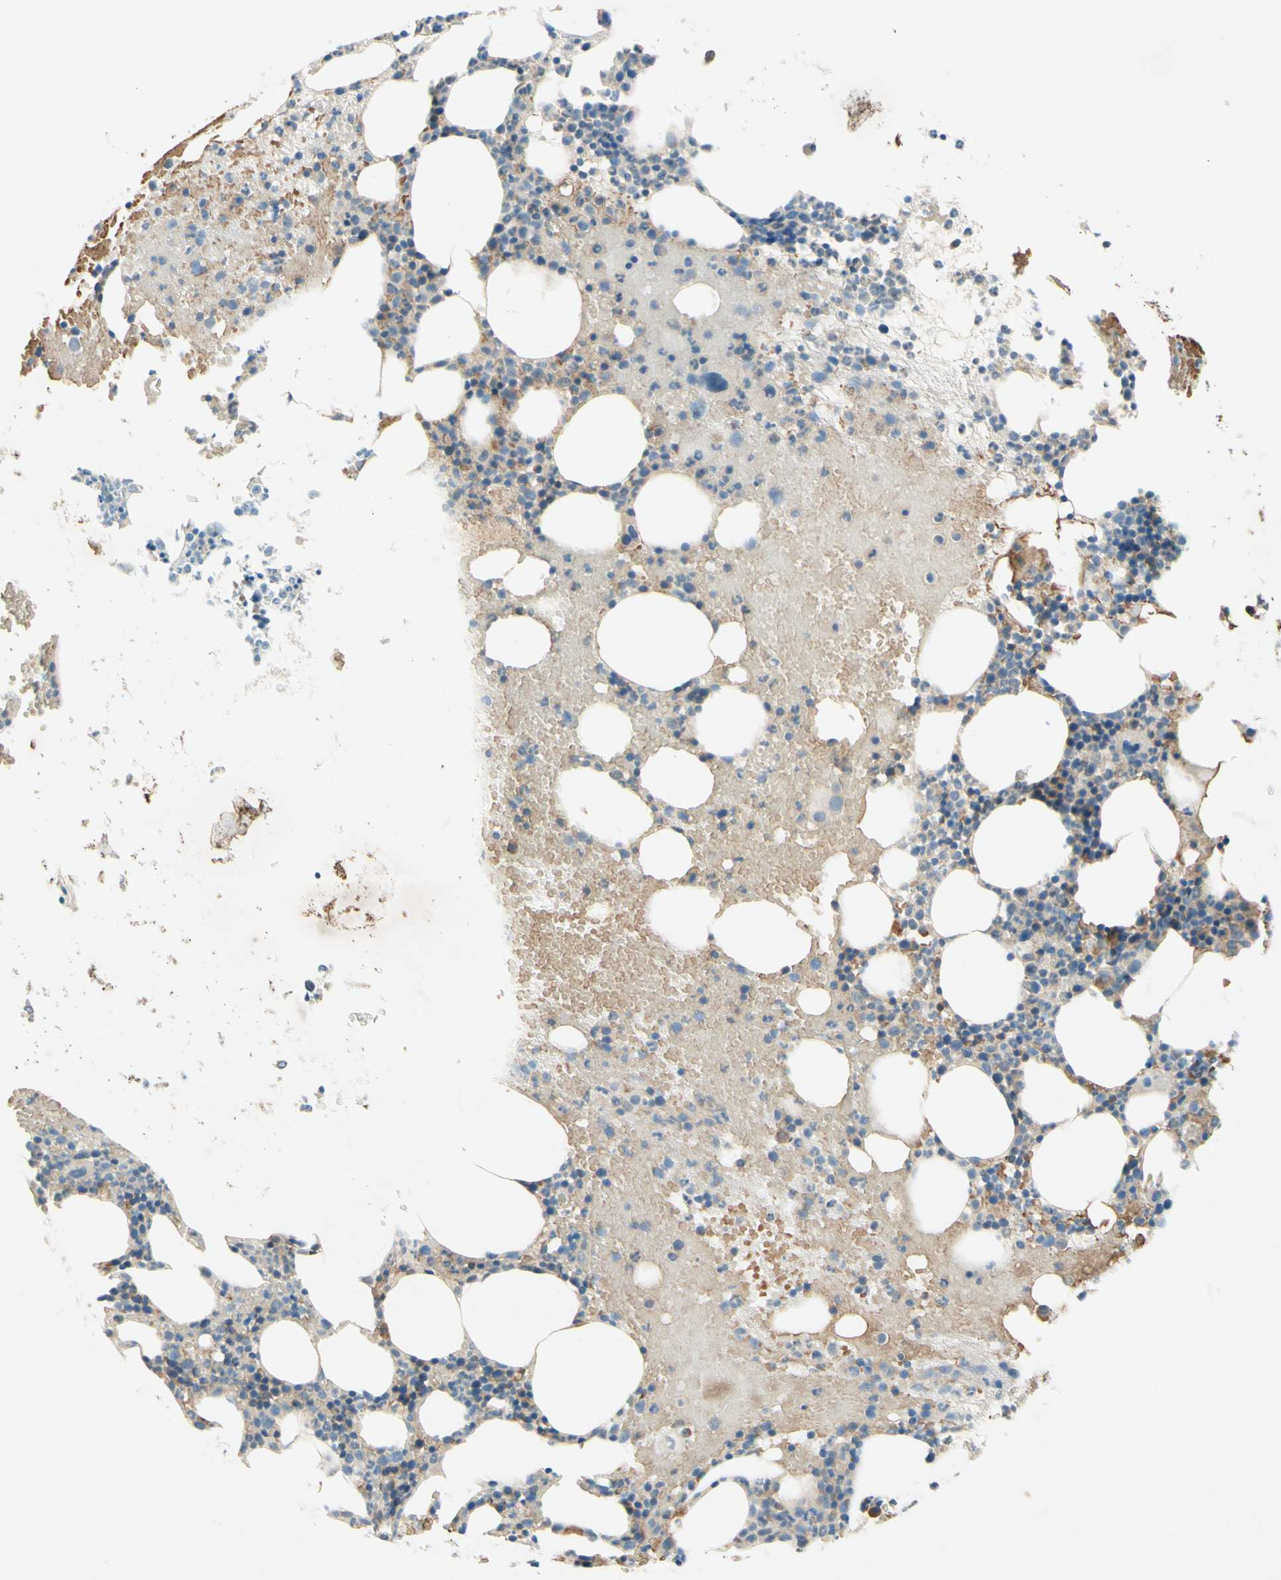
{"staining": {"intensity": "moderate", "quantity": "<25%", "location": "cytoplasmic/membranous"}, "tissue": "bone marrow", "cell_type": "Hematopoietic cells", "image_type": "normal", "snomed": [{"axis": "morphology", "description": "Normal tissue, NOS"}, {"axis": "morphology", "description": "Inflammation, NOS"}, {"axis": "topography", "description": "Bone marrow"}], "caption": "High-power microscopy captured an IHC micrograph of unremarkable bone marrow, revealing moderate cytoplasmic/membranous positivity in about <25% of hematopoietic cells.", "gene": "IL2", "patient": {"sex": "female", "age": 79}}